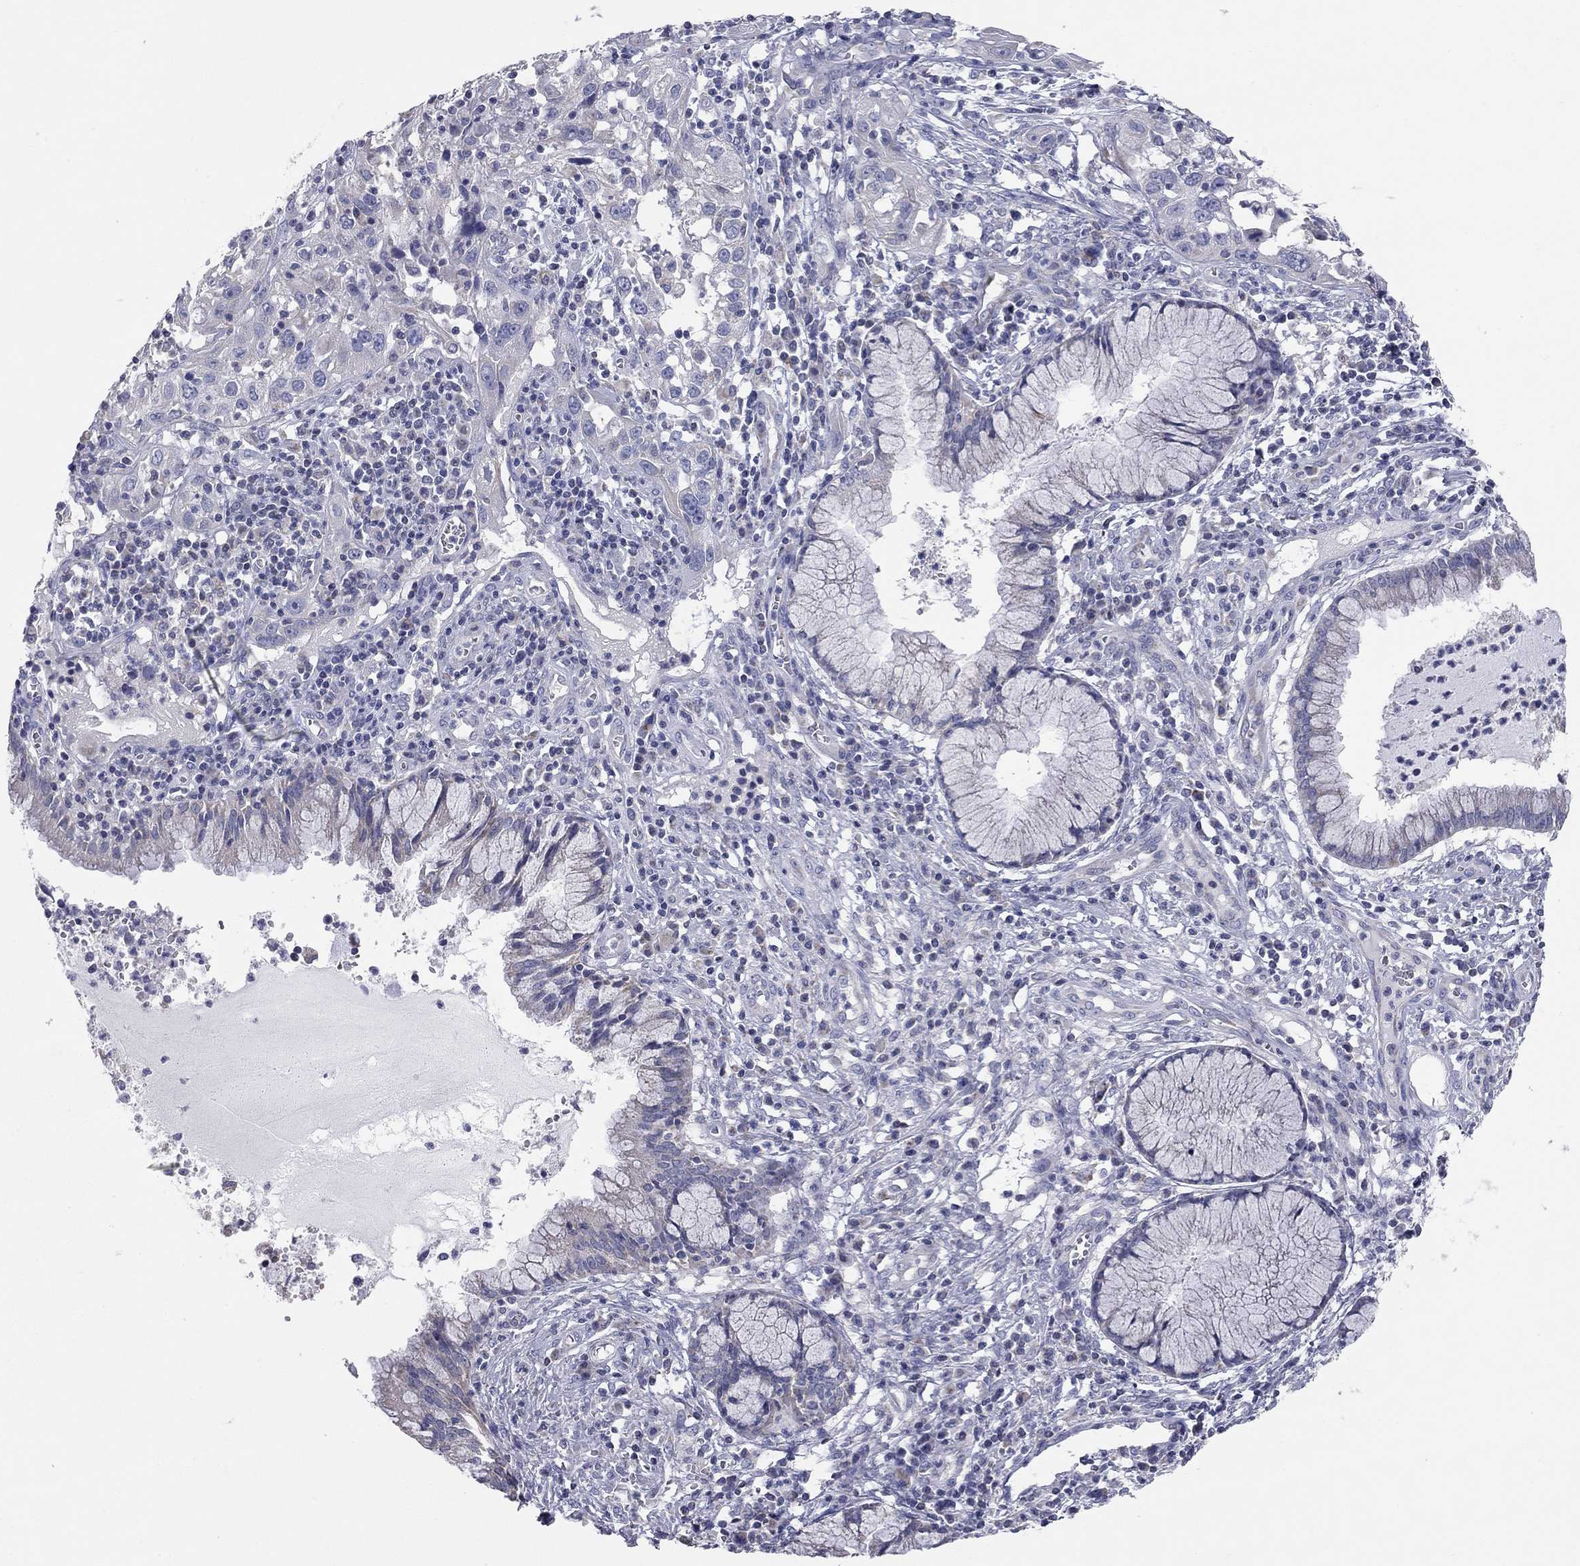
{"staining": {"intensity": "negative", "quantity": "none", "location": "none"}, "tissue": "cervical cancer", "cell_type": "Tumor cells", "image_type": "cancer", "snomed": [{"axis": "morphology", "description": "Squamous cell carcinoma, NOS"}, {"axis": "topography", "description": "Cervix"}], "caption": "High power microscopy image of an immunohistochemistry histopathology image of cervical cancer (squamous cell carcinoma), revealing no significant positivity in tumor cells.", "gene": "CFAP161", "patient": {"sex": "female", "age": 32}}